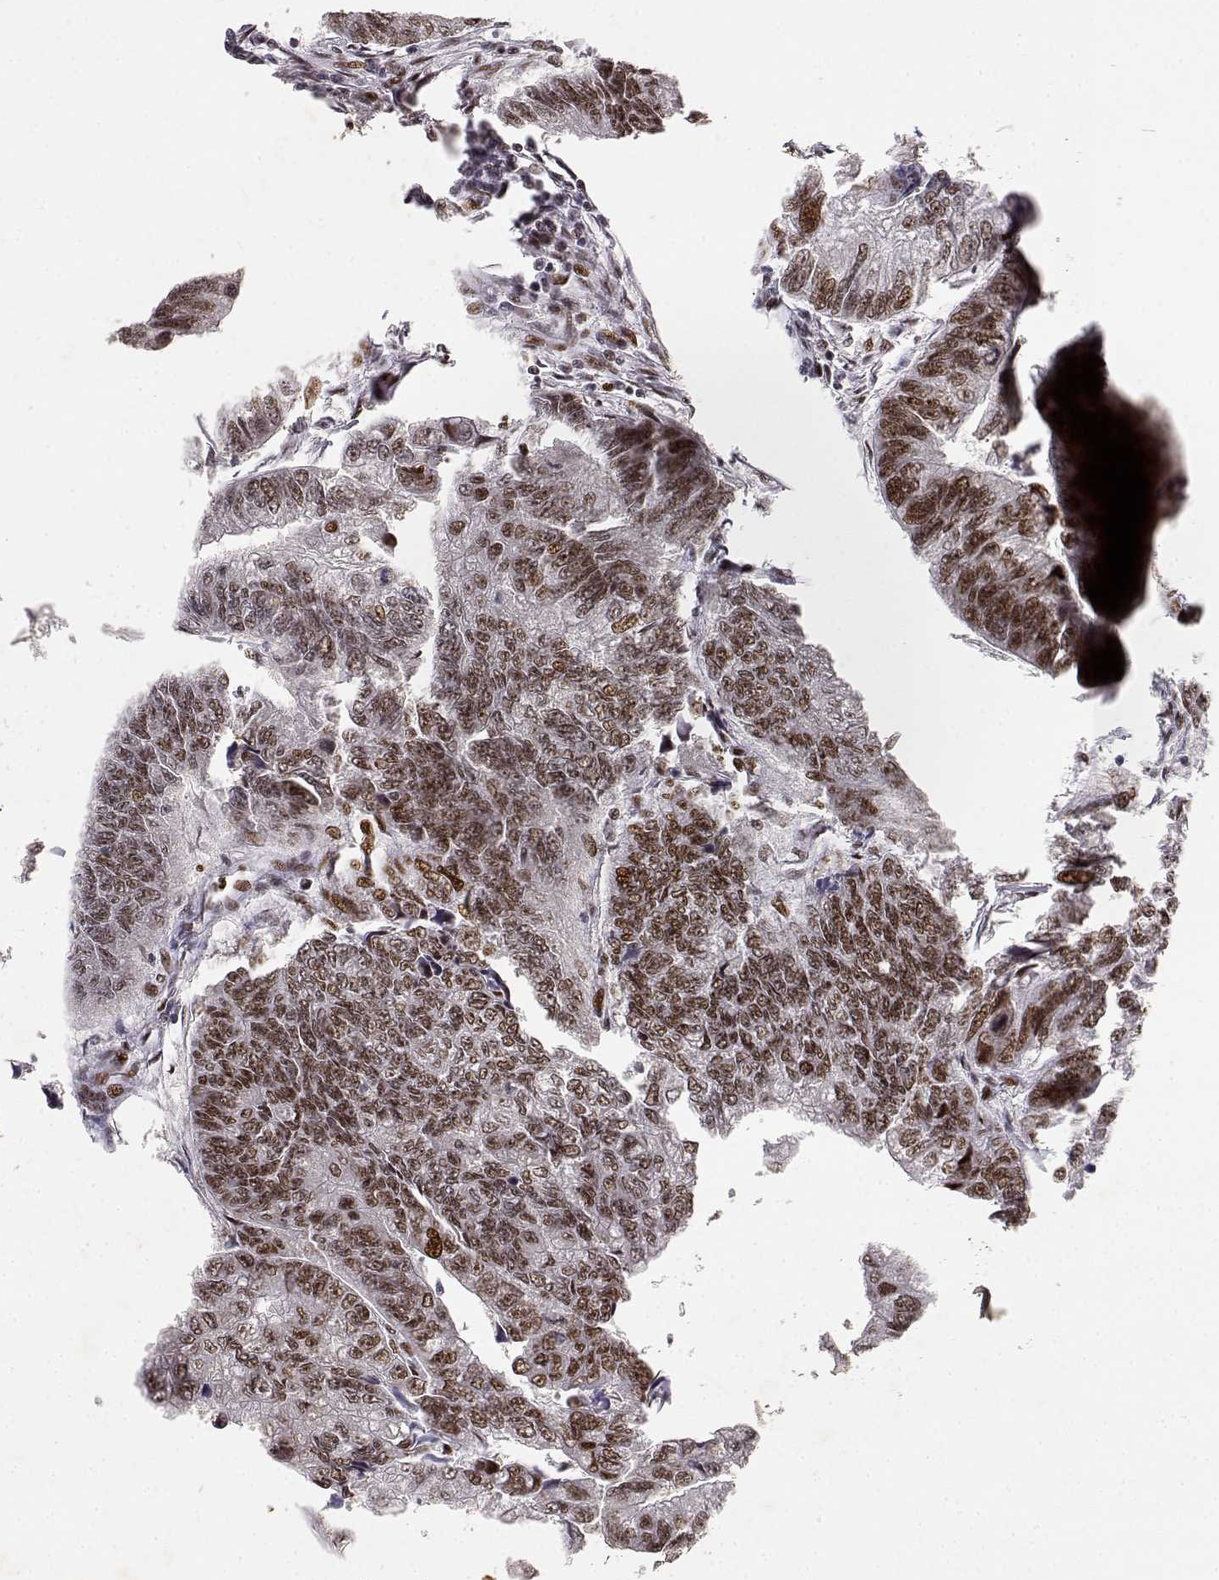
{"staining": {"intensity": "moderate", "quantity": ">75%", "location": "nuclear"}, "tissue": "colorectal cancer", "cell_type": "Tumor cells", "image_type": "cancer", "snomed": [{"axis": "morphology", "description": "Adenocarcinoma, NOS"}, {"axis": "topography", "description": "Colon"}], "caption": "A brown stain shows moderate nuclear expression of a protein in human colorectal adenocarcinoma tumor cells.", "gene": "RSF1", "patient": {"sex": "female", "age": 65}}